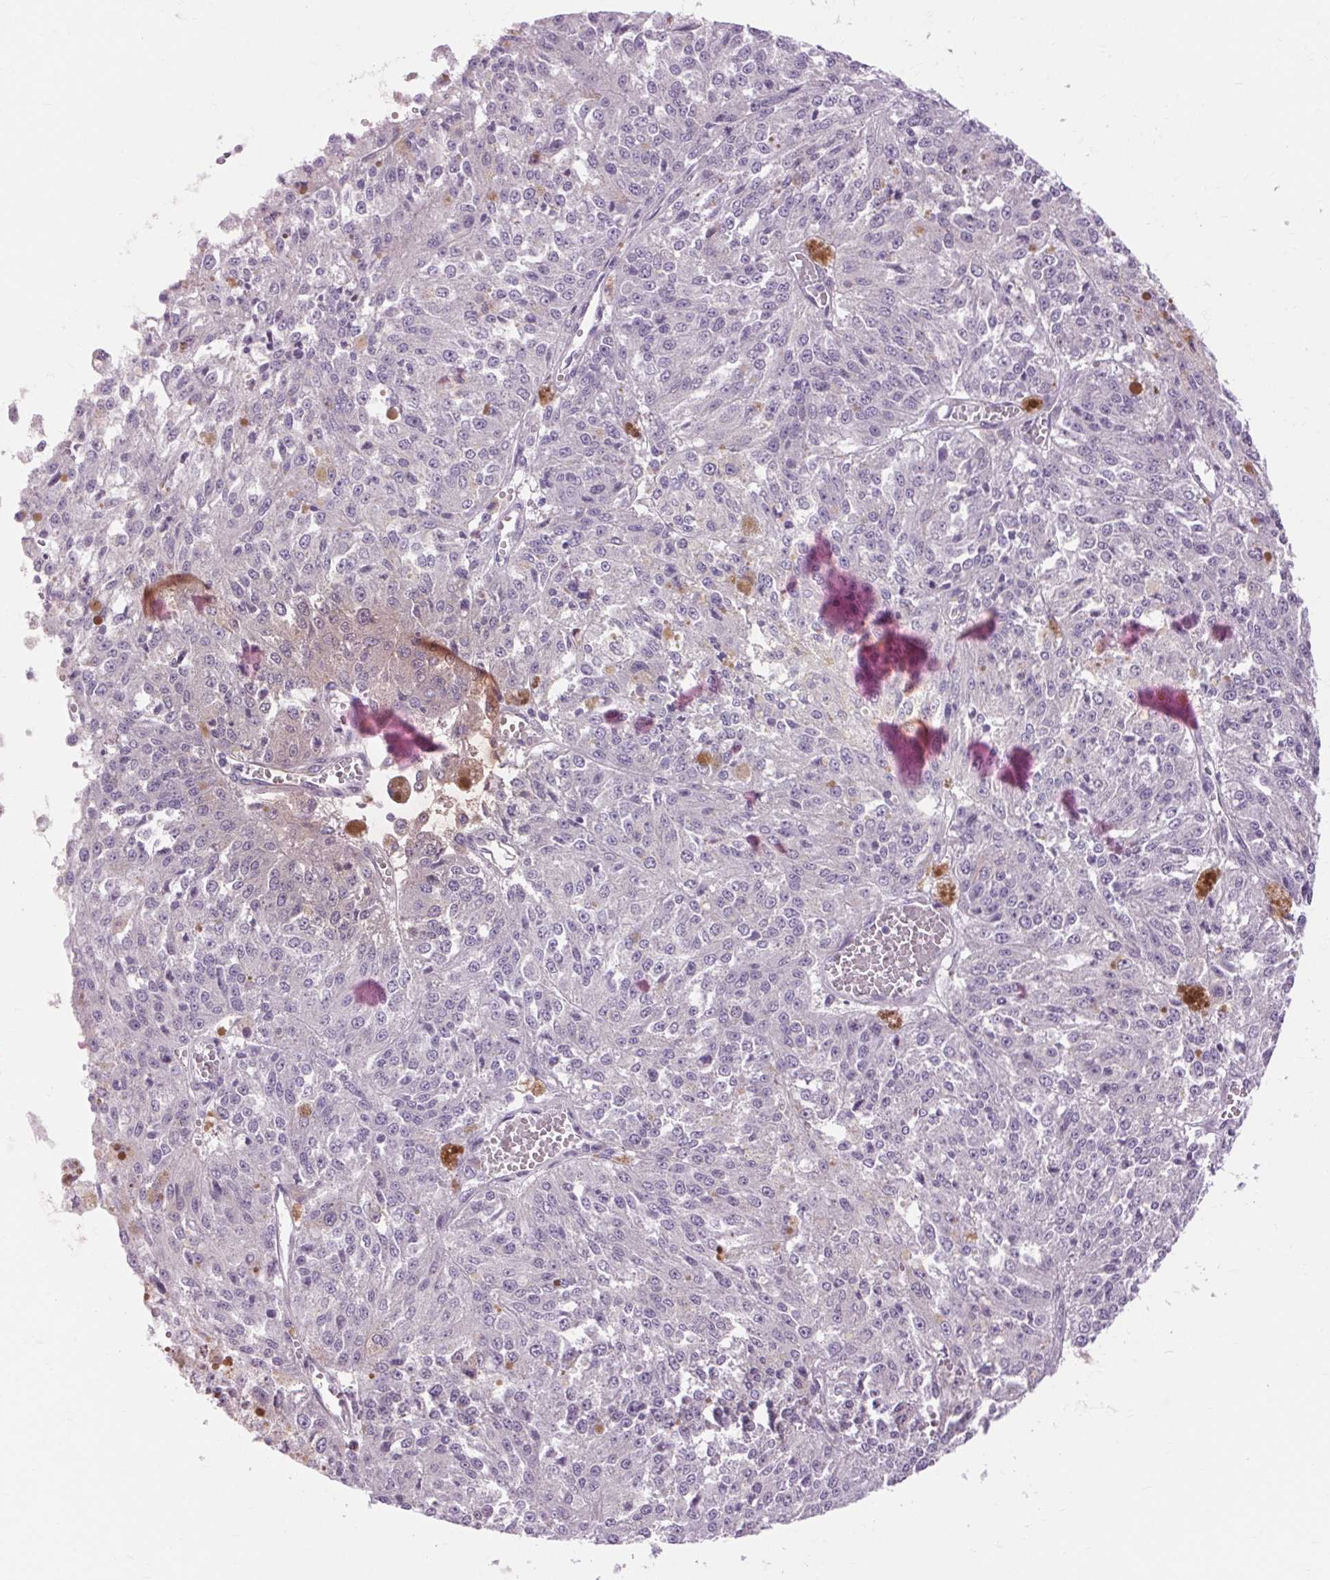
{"staining": {"intensity": "negative", "quantity": "none", "location": "none"}, "tissue": "melanoma", "cell_type": "Tumor cells", "image_type": "cancer", "snomed": [{"axis": "morphology", "description": "Malignant melanoma, Metastatic site"}, {"axis": "topography", "description": "Lymph node"}], "caption": "Immunohistochemistry micrograph of malignant melanoma (metastatic site) stained for a protein (brown), which demonstrates no expression in tumor cells.", "gene": "SOWAHC", "patient": {"sex": "female", "age": 64}}